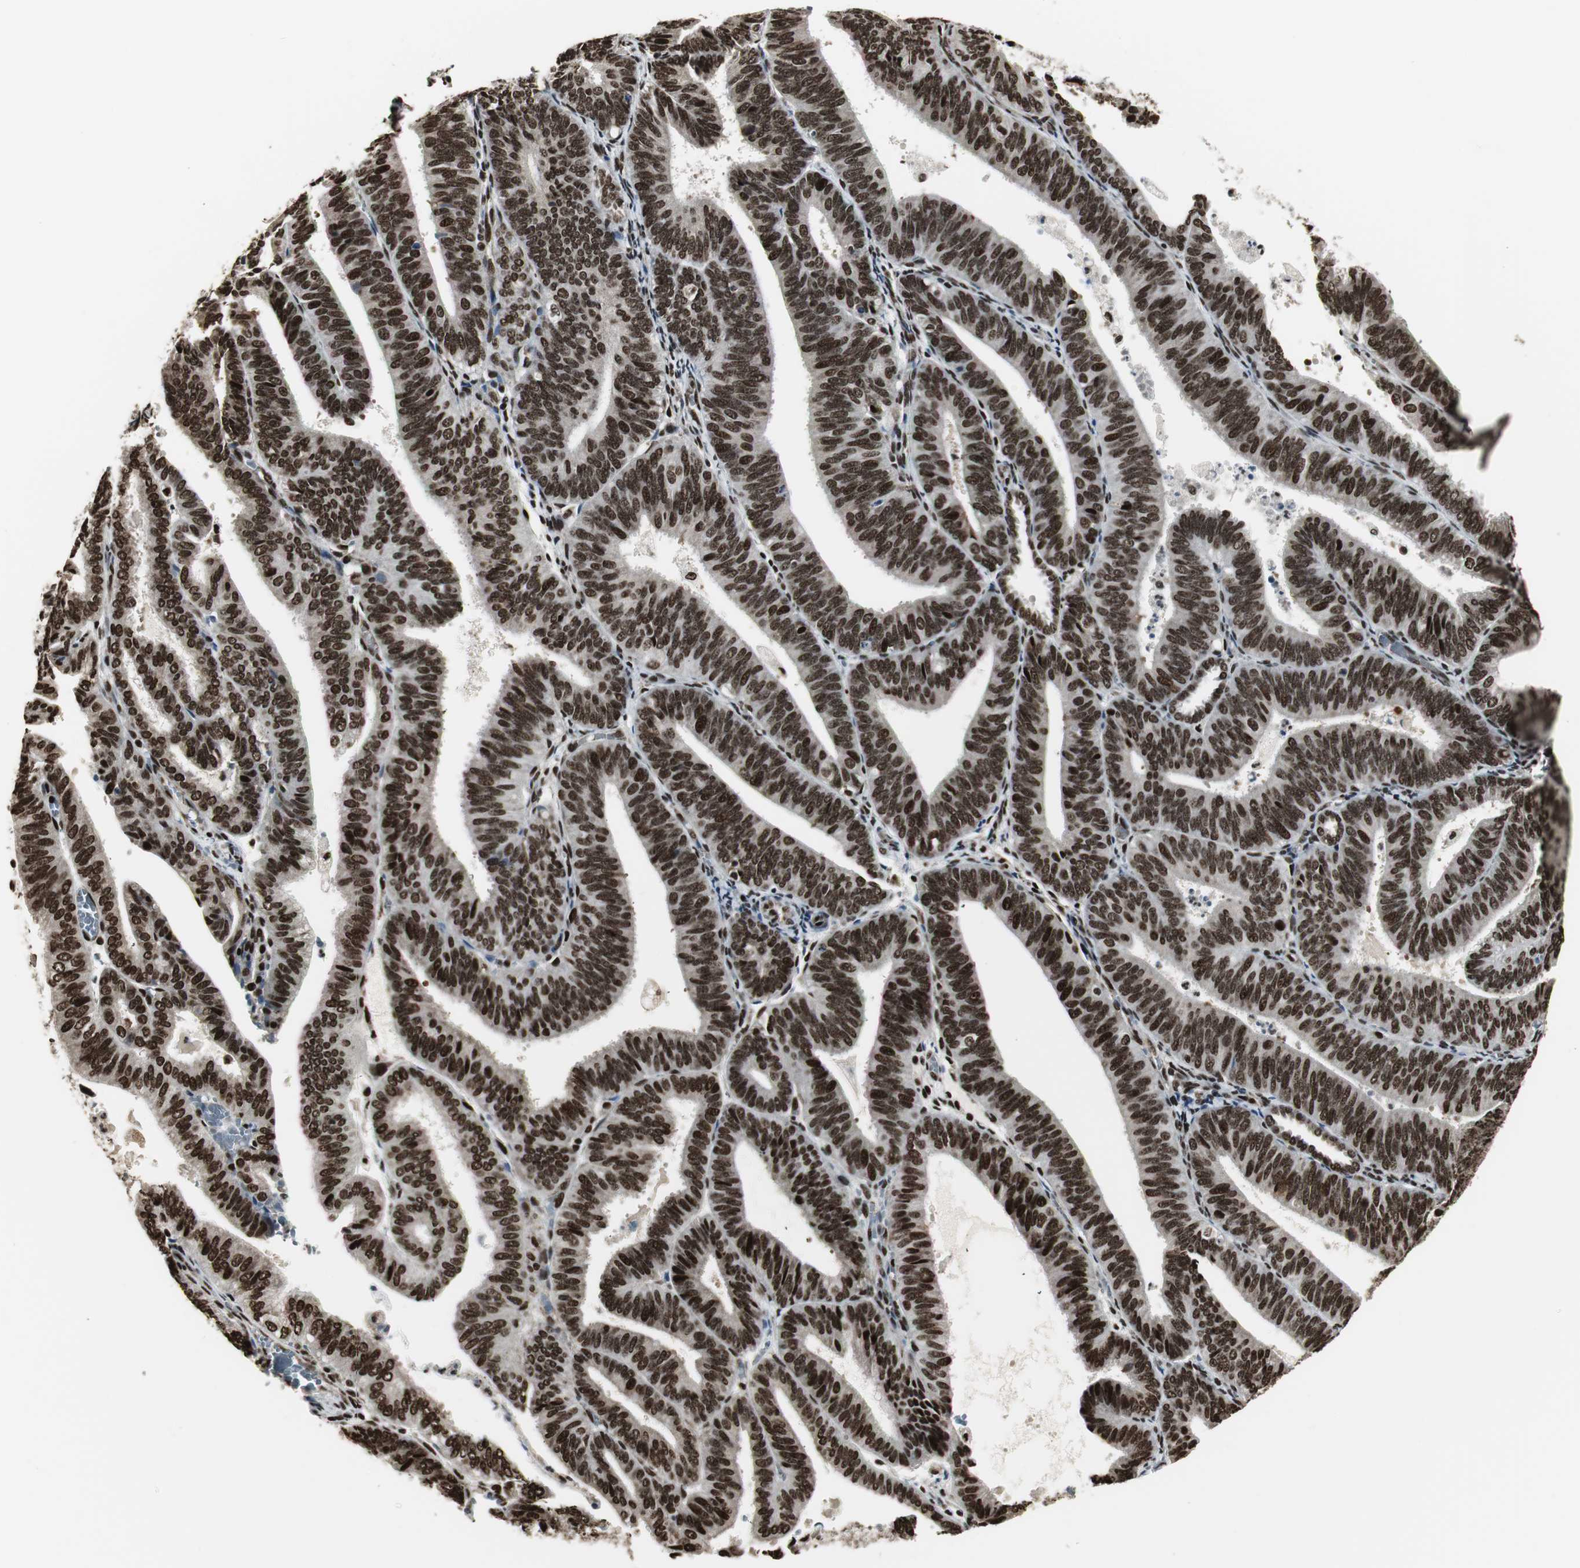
{"staining": {"intensity": "strong", "quantity": ">75%", "location": "nuclear"}, "tissue": "endometrial cancer", "cell_type": "Tumor cells", "image_type": "cancer", "snomed": [{"axis": "morphology", "description": "Adenocarcinoma, NOS"}, {"axis": "topography", "description": "Uterus"}], "caption": "About >75% of tumor cells in endometrial cancer (adenocarcinoma) display strong nuclear protein positivity as visualized by brown immunohistochemical staining.", "gene": "PARN", "patient": {"sex": "female", "age": 60}}